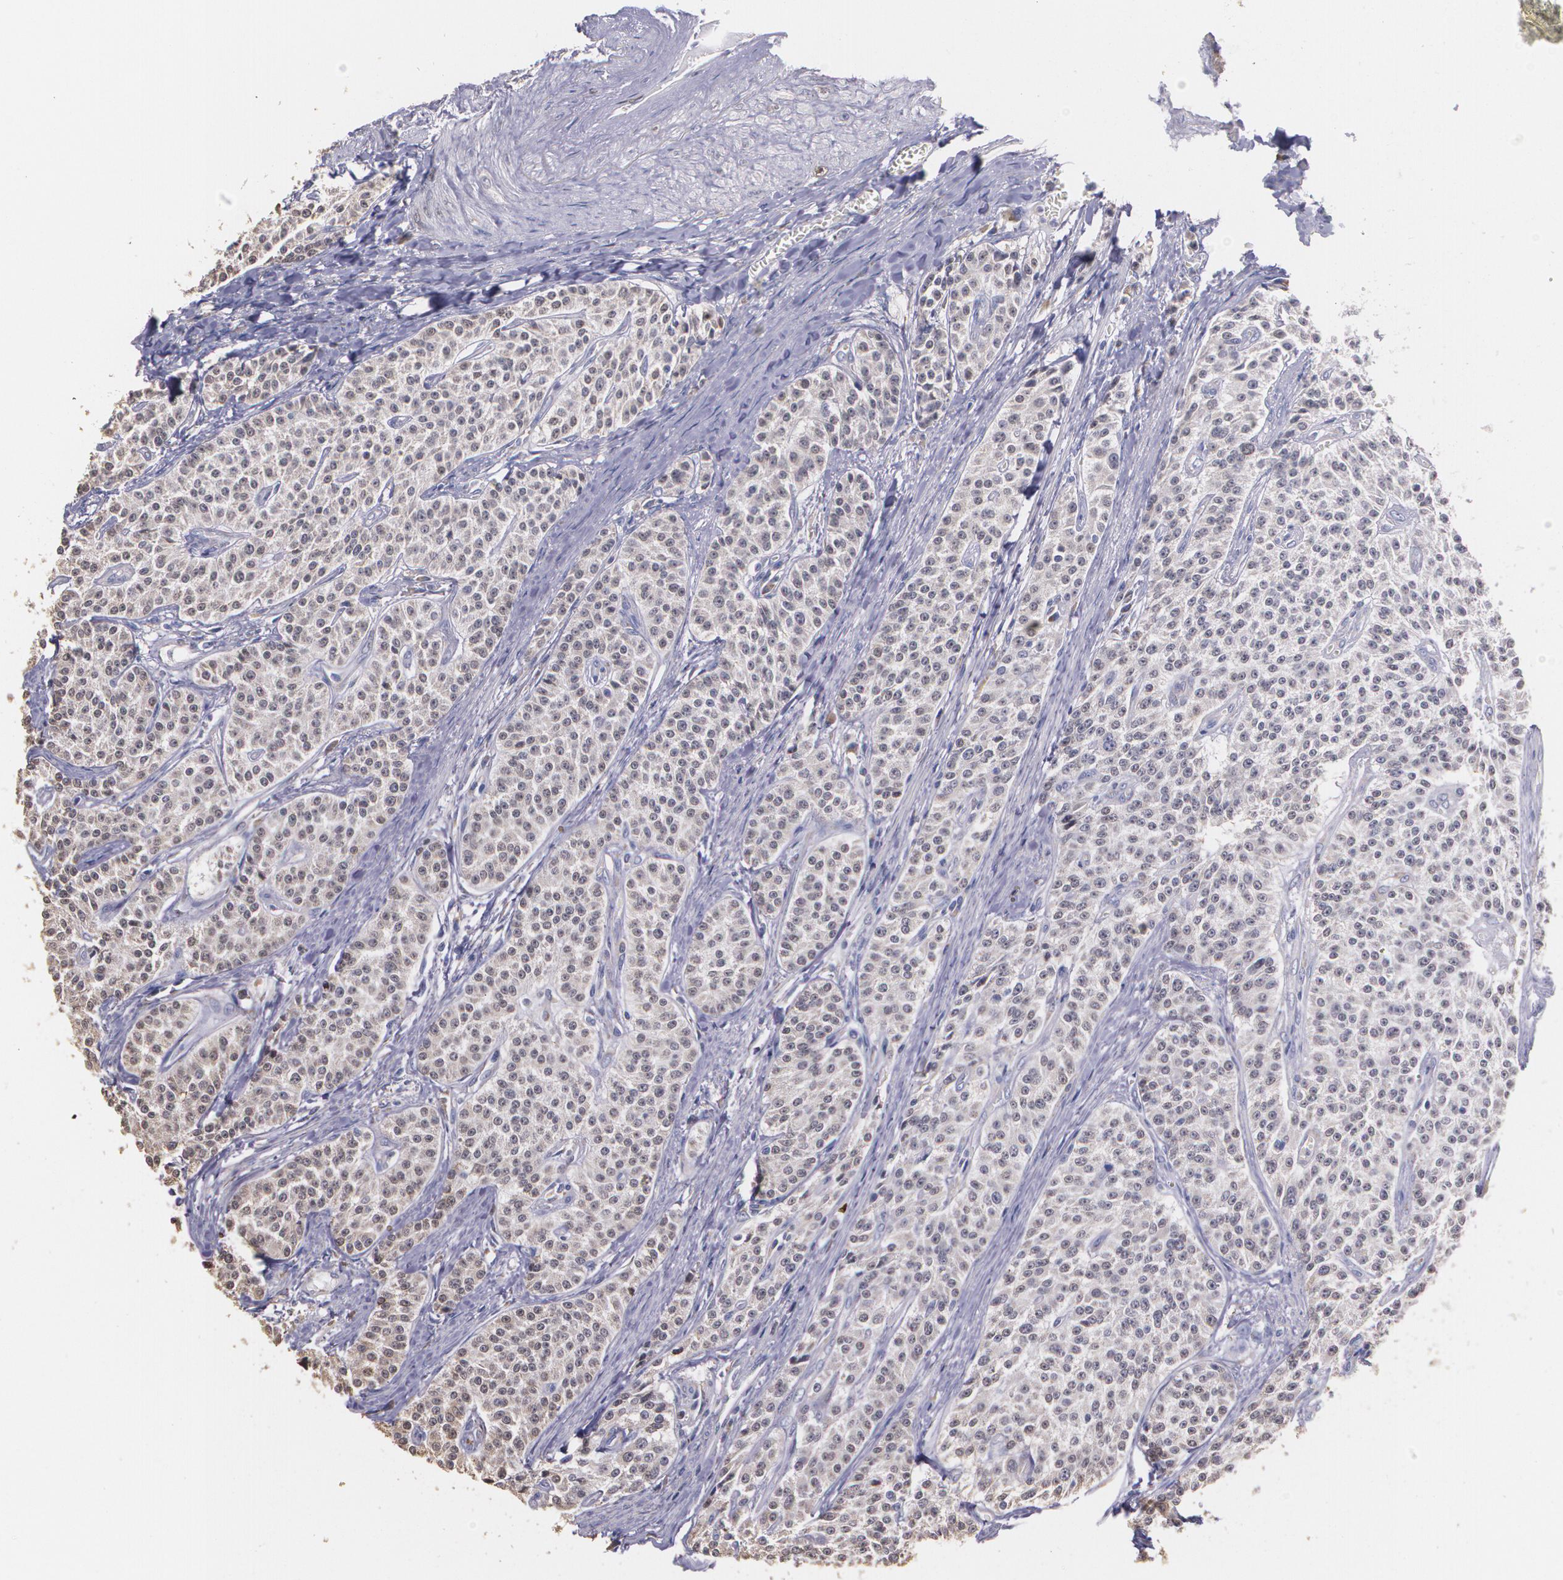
{"staining": {"intensity": "weak", "quantity": ">75%", "location": "cytoplasmic/membranous"}, "tissue": "carcinoid", "cell_type": "Tumor cells", "image_type": "cancer", "snomed": [{"axis": "morphology", "description": "Carcinoid, malignant, NOS"}, {"axis": "topography", "description": "Stomach"}], "caption": "Carcinoid stained with a brown dye exhibits weak cytoplasmic/membranous positive positivity in about >75% of tumor cells.", "gene": "ATF3", "patient": {"sex": "female", "age": 76}}